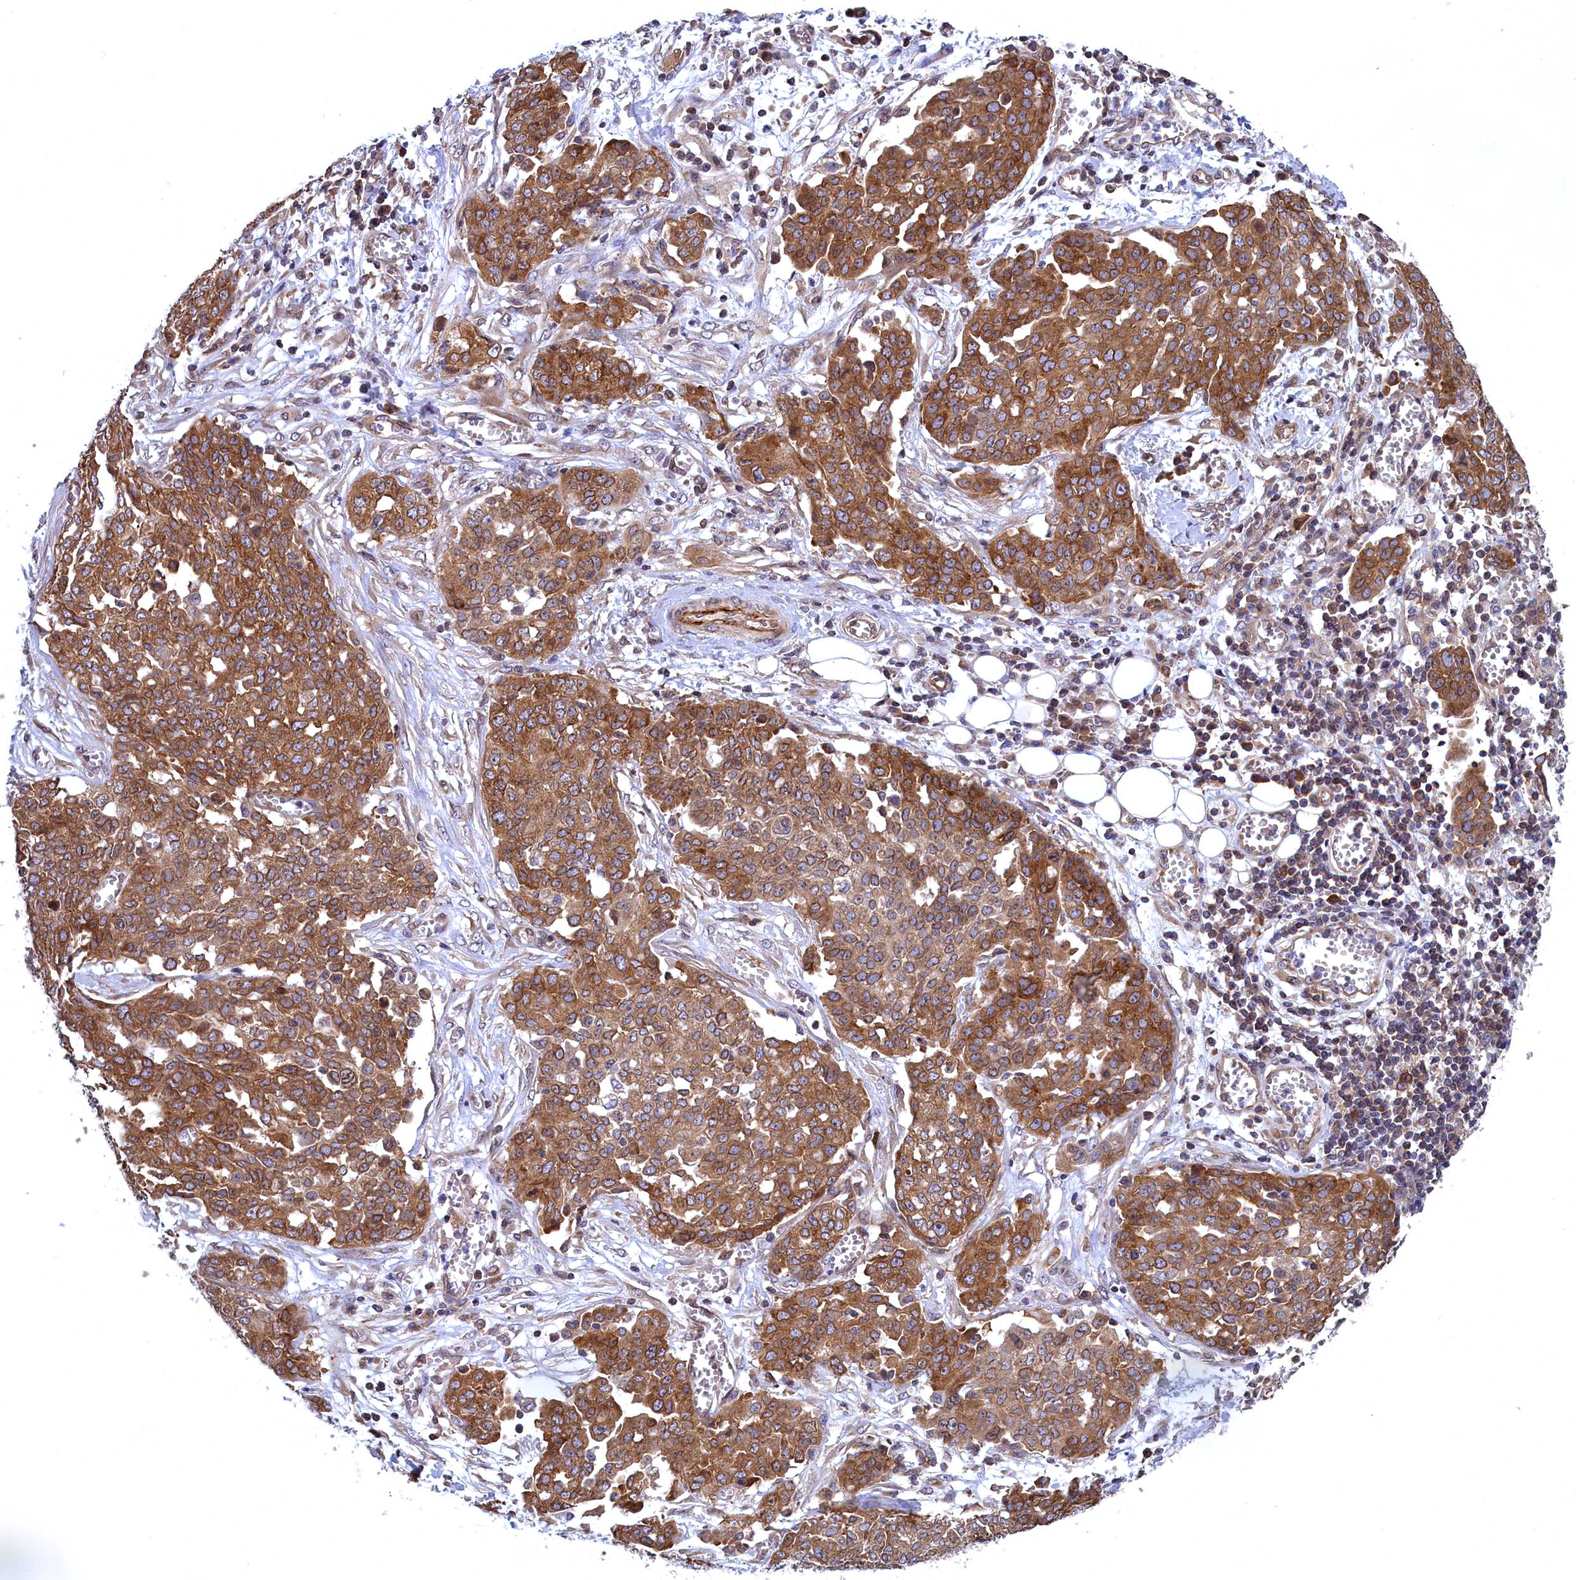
{"staining": {"intensity": "moderate", "quantity": ">75%", "location": "cytoplasmic/membranous"}, "tissue": "ovarian cancer", "cell_type": "Tumor cells", "image_type": "cancer", "snomed": [{"axis": "morphology", "description": "Cystadenocarcinoma, serous, NOS"}, {"axis": "topography", "description": "Soft tissue"}, {"axis": "topography", "description": "Ovary"}], "caption": "DAB immunohistochemical staining of ovarian cancer (serous cystadenocarcinoma) reveals moderate cytoplasmic/membranous protein expression in approximately >75% of tumor cells.", "gene": "NAA10", "patient": {"sex": "female", "age": 57}}